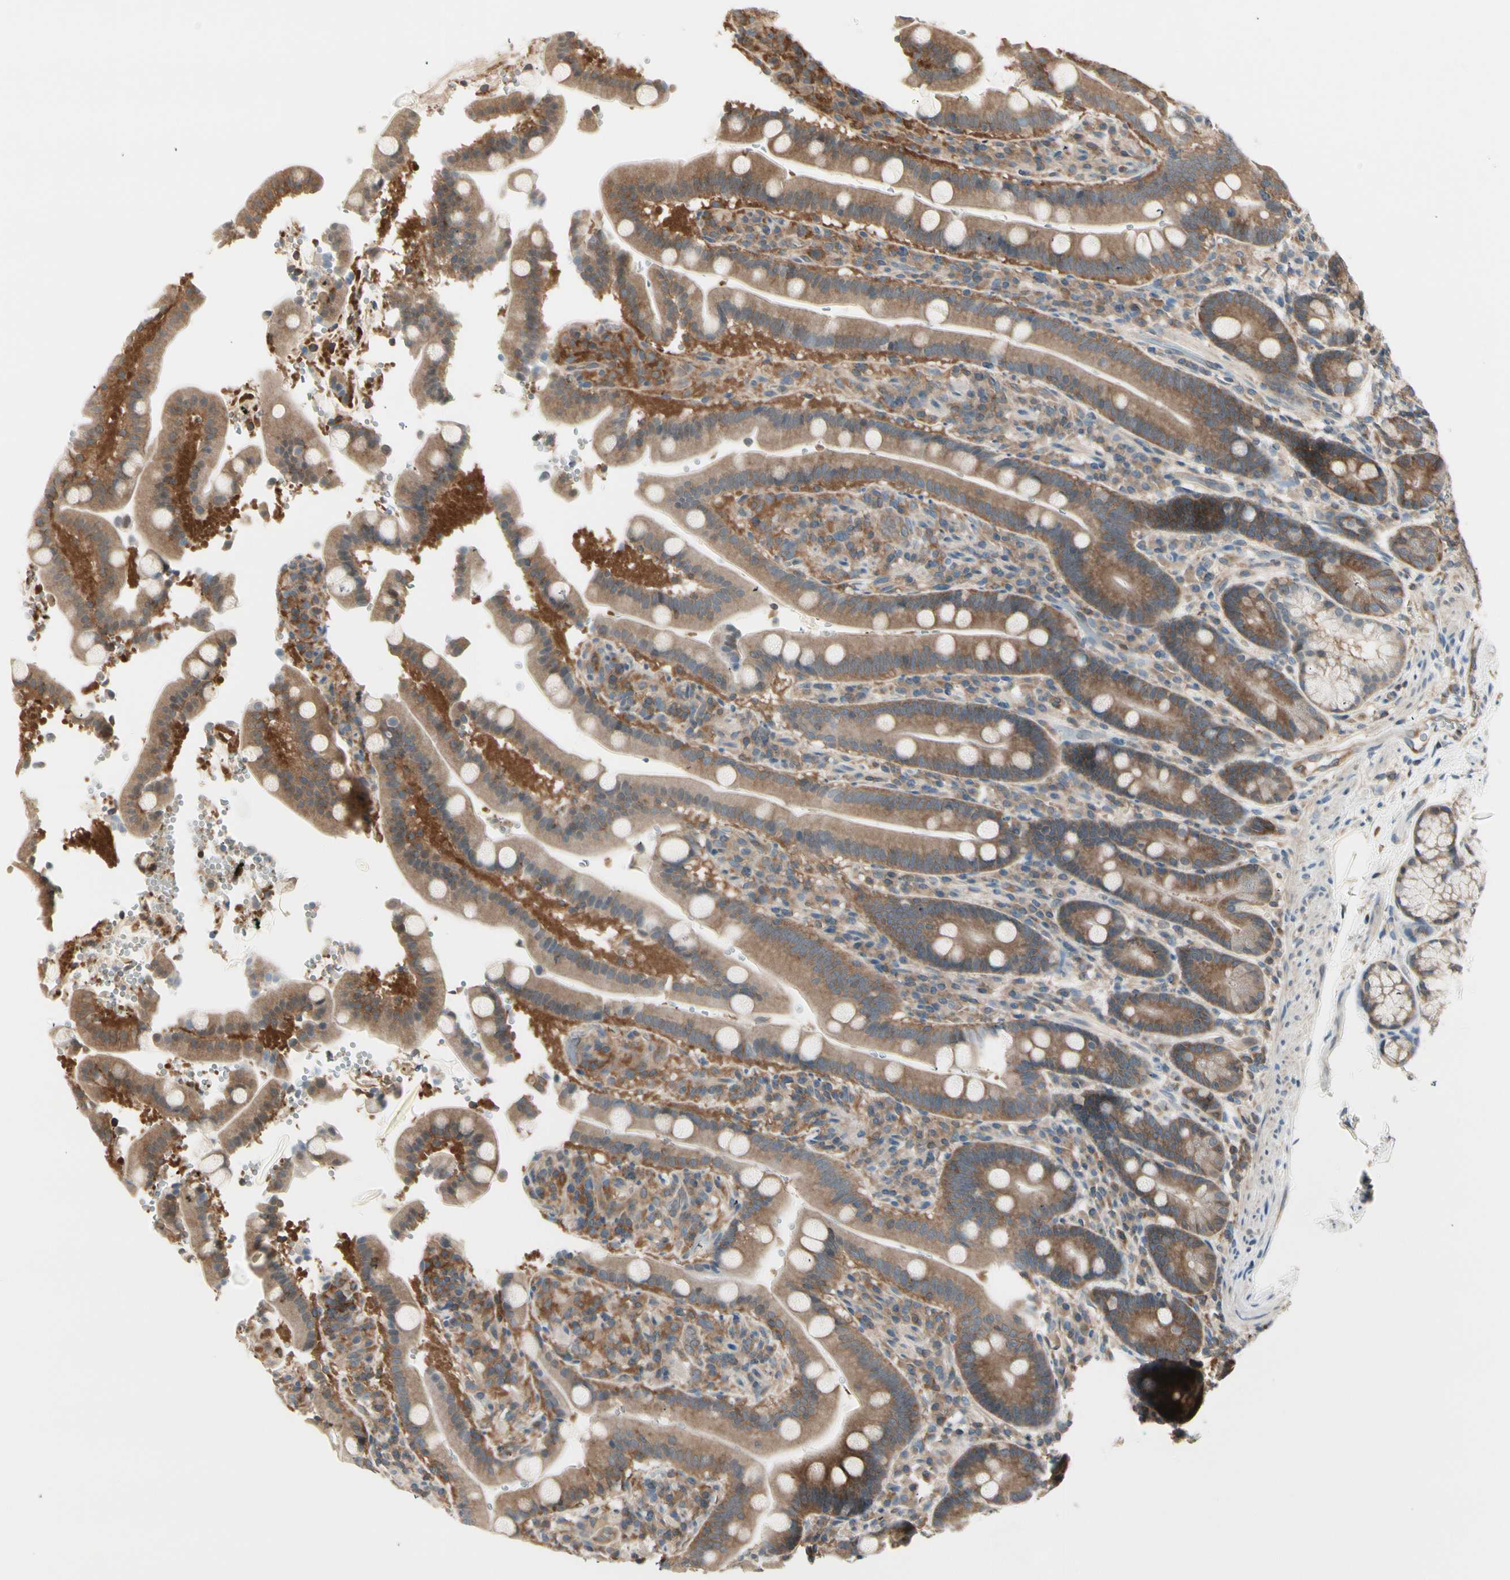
{"staining": {"intensity": "weak", "quantity": ">75%", "location": "cytoplasmic/membranous"}, "tissue": "duodenum", "cell_type": "Glandular cells", "image_type": "normal", "snomed": [{"axis": "morphology", "description": "Normal tissue, NOS"}, {"axis": "topography", "description": "Small intestine, NOS"}], "caption": "About >75% of glandular cells in benign duodenum exhibit weak cytoplasmic/membranous protein positivity as visualized by brown immunohistochemical staining.", "gene": "OXSR1", "patient": {"sex": "female", "age": 71}}